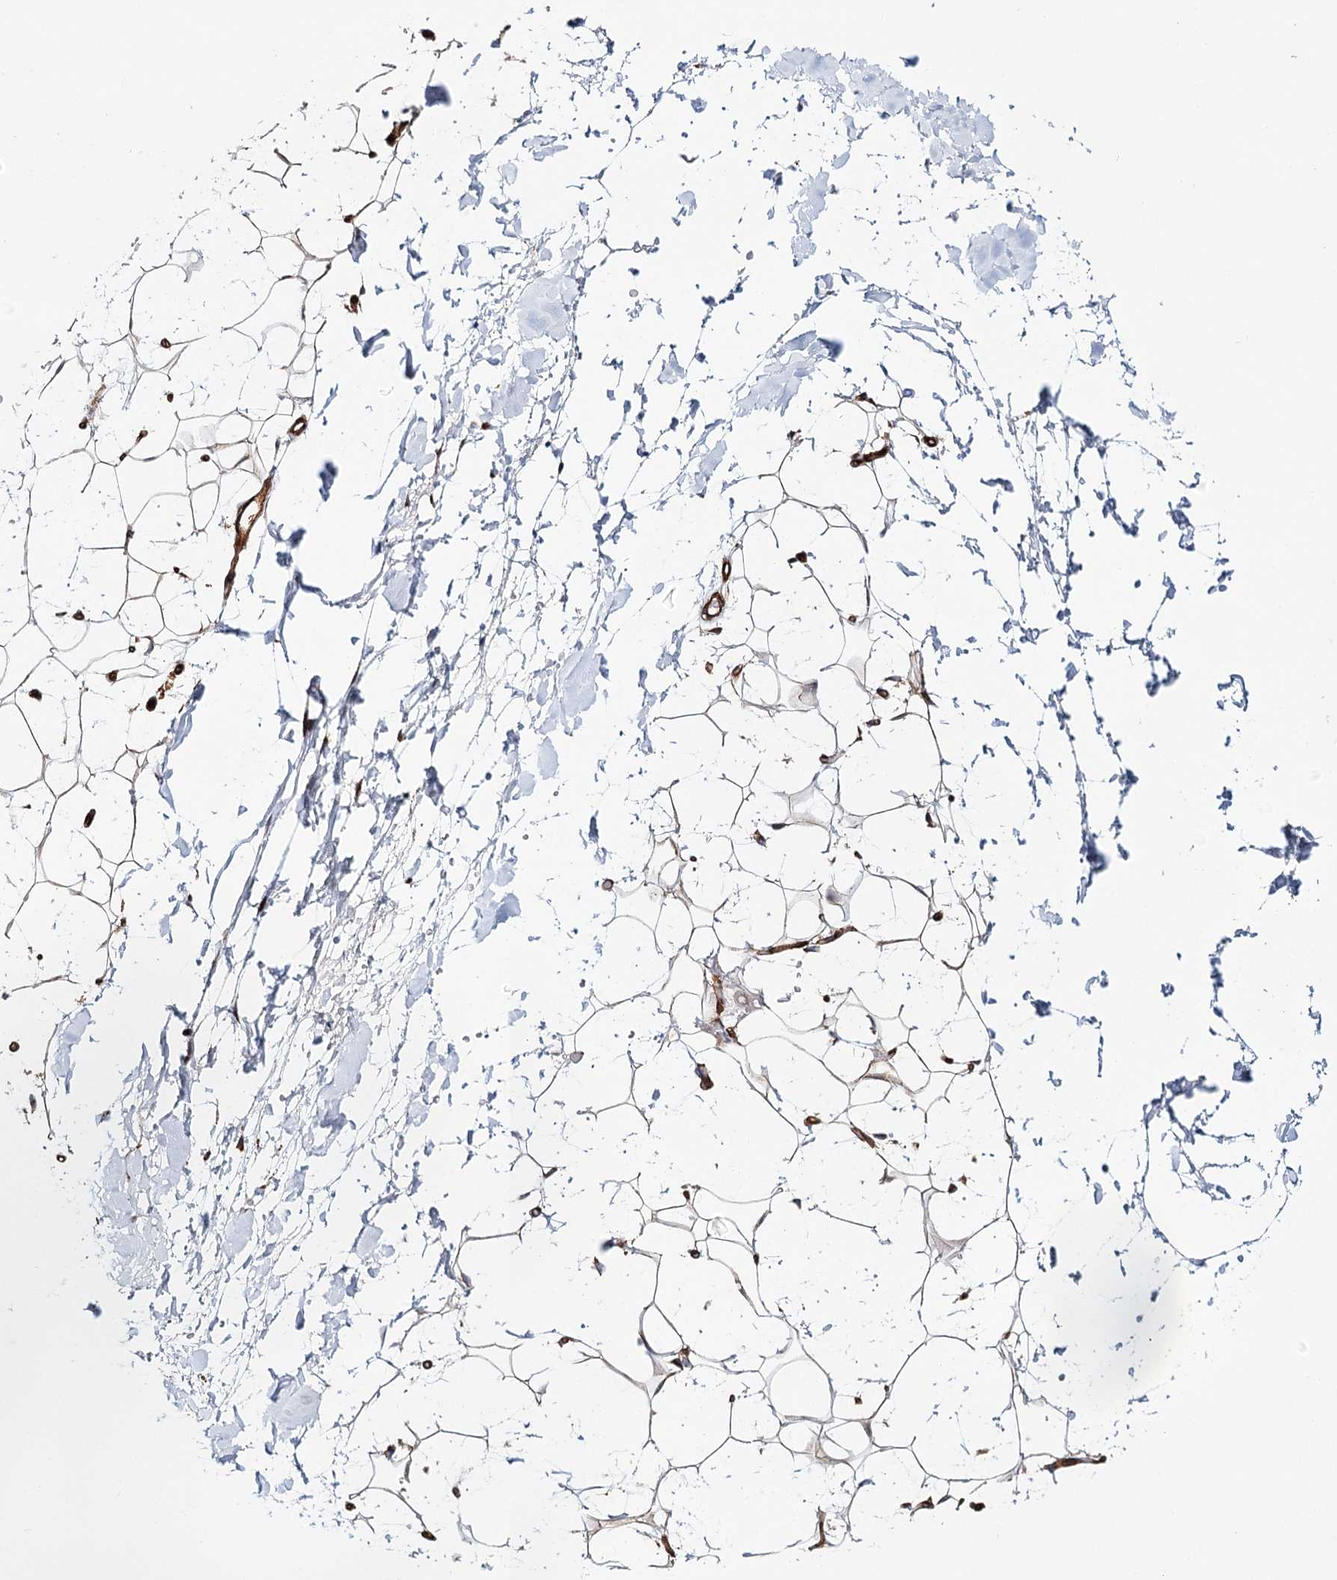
{"staining": {"intensity": "moderate", "quantity": "25%-75%", "location": "cytoplasmic/membranous"}, "tissue": "adipose tissue", "cell_type": "Adipocytes", "image_type": "normal", "snomed": [{"axis": "morphology", "description": "Normal tissue, NOS"}, {"axis": "topography", "description": "Breast"}], "caption": "Immunohistochemical staining of benign human adipose tissue shows moderate cytoplasmic/membranous protein staining in about 25%-75% of adipocytes.", "gene": "MKNK1", "patient": {"sex": "female", "age": 26}}